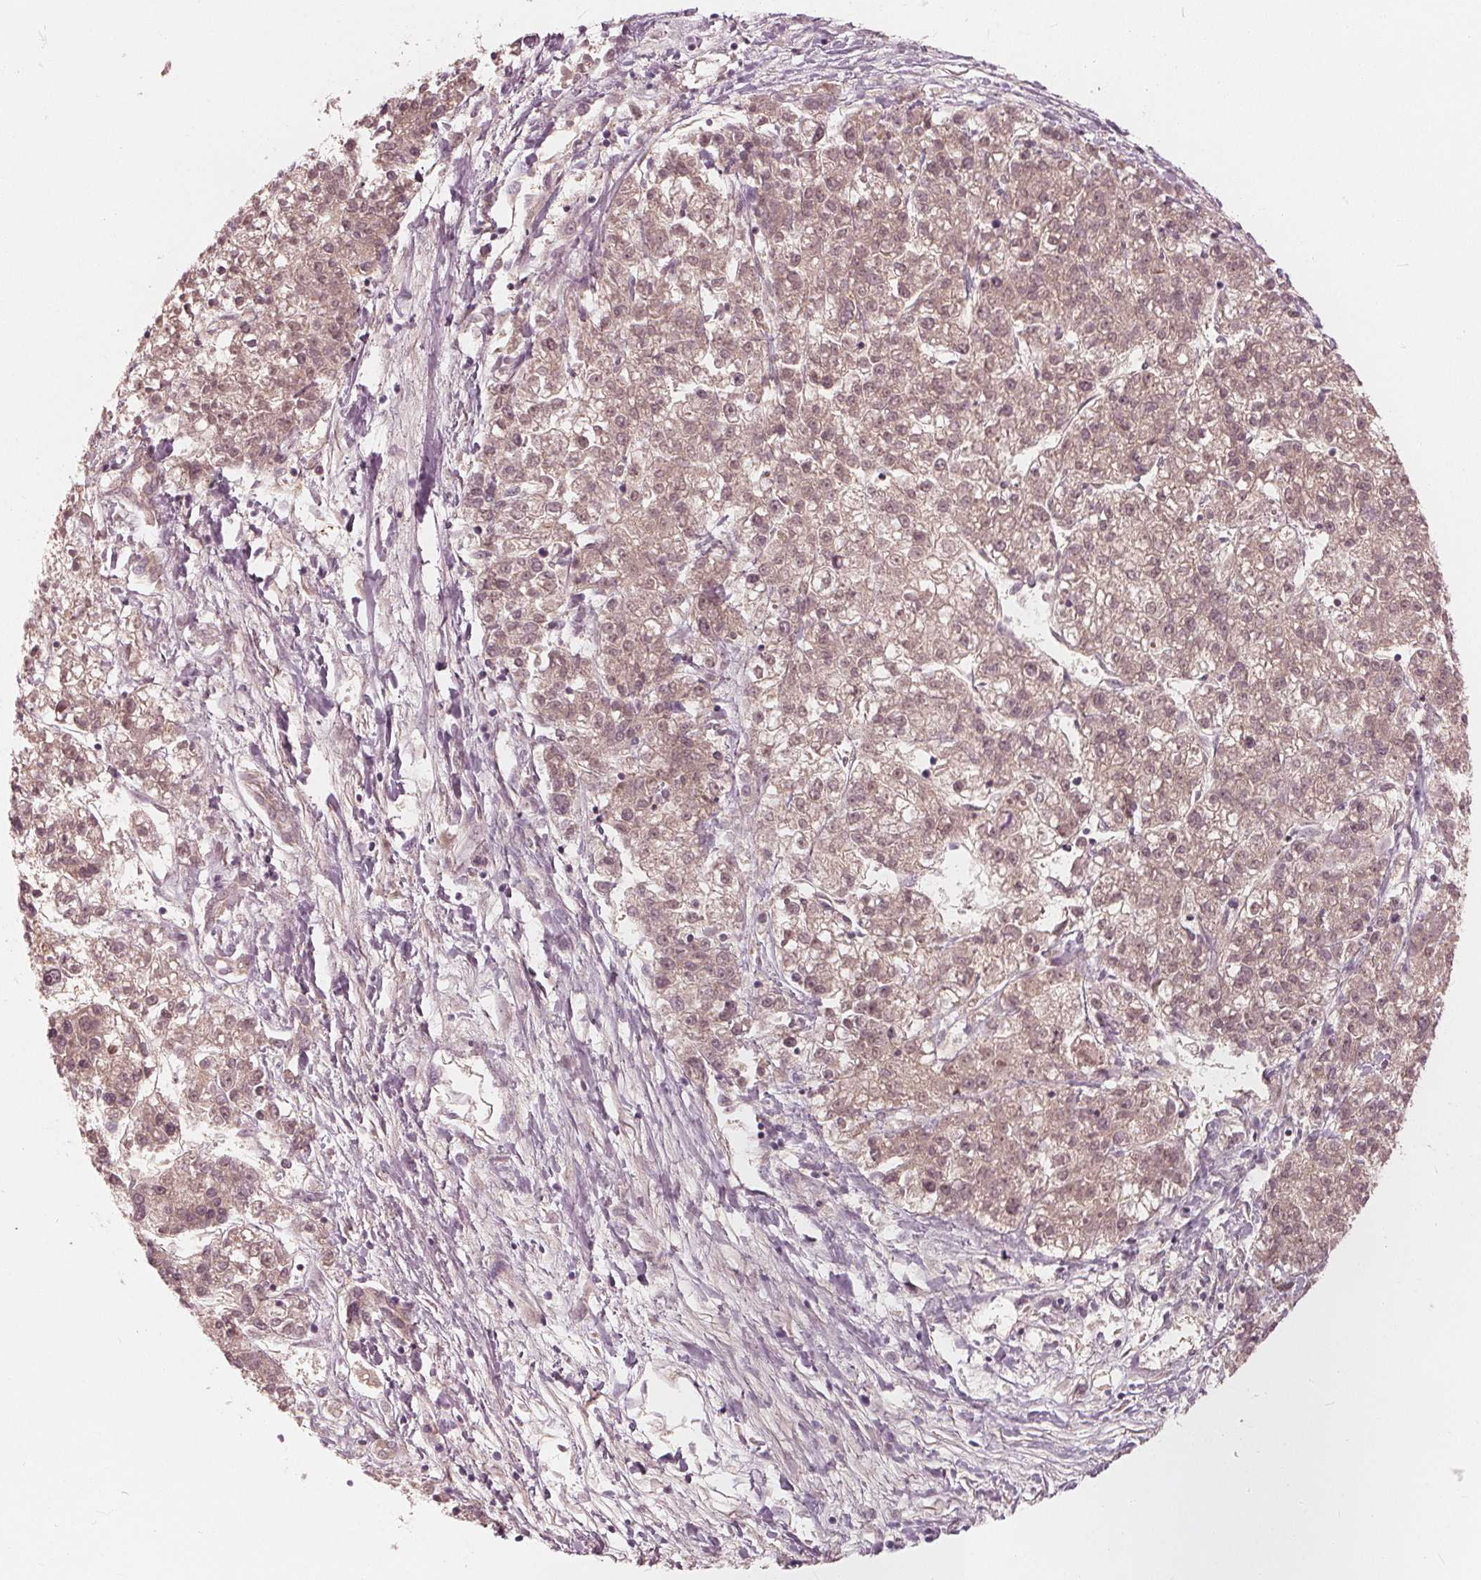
{"staining": {"intensity": "weak", "quantity": ">75%", "location": "cytoplasmic/membranous"}, "tissue": "liver cancer", "cell_type": "Tumor cells", "image_type": "cancer", "snomed": [{"axis": "morphology", "description": "Carcinoma, Hepatocellular, NOS"}, {"axis": "topography", "description": "Liver"}], "caption": "Protein analysis of liver cancer tissue shows weak cytoplasmic/membranous positivity in about >75% of tumor cells.", "gene": "SAT2", "patient": {"sex": "male", "age": 56}}